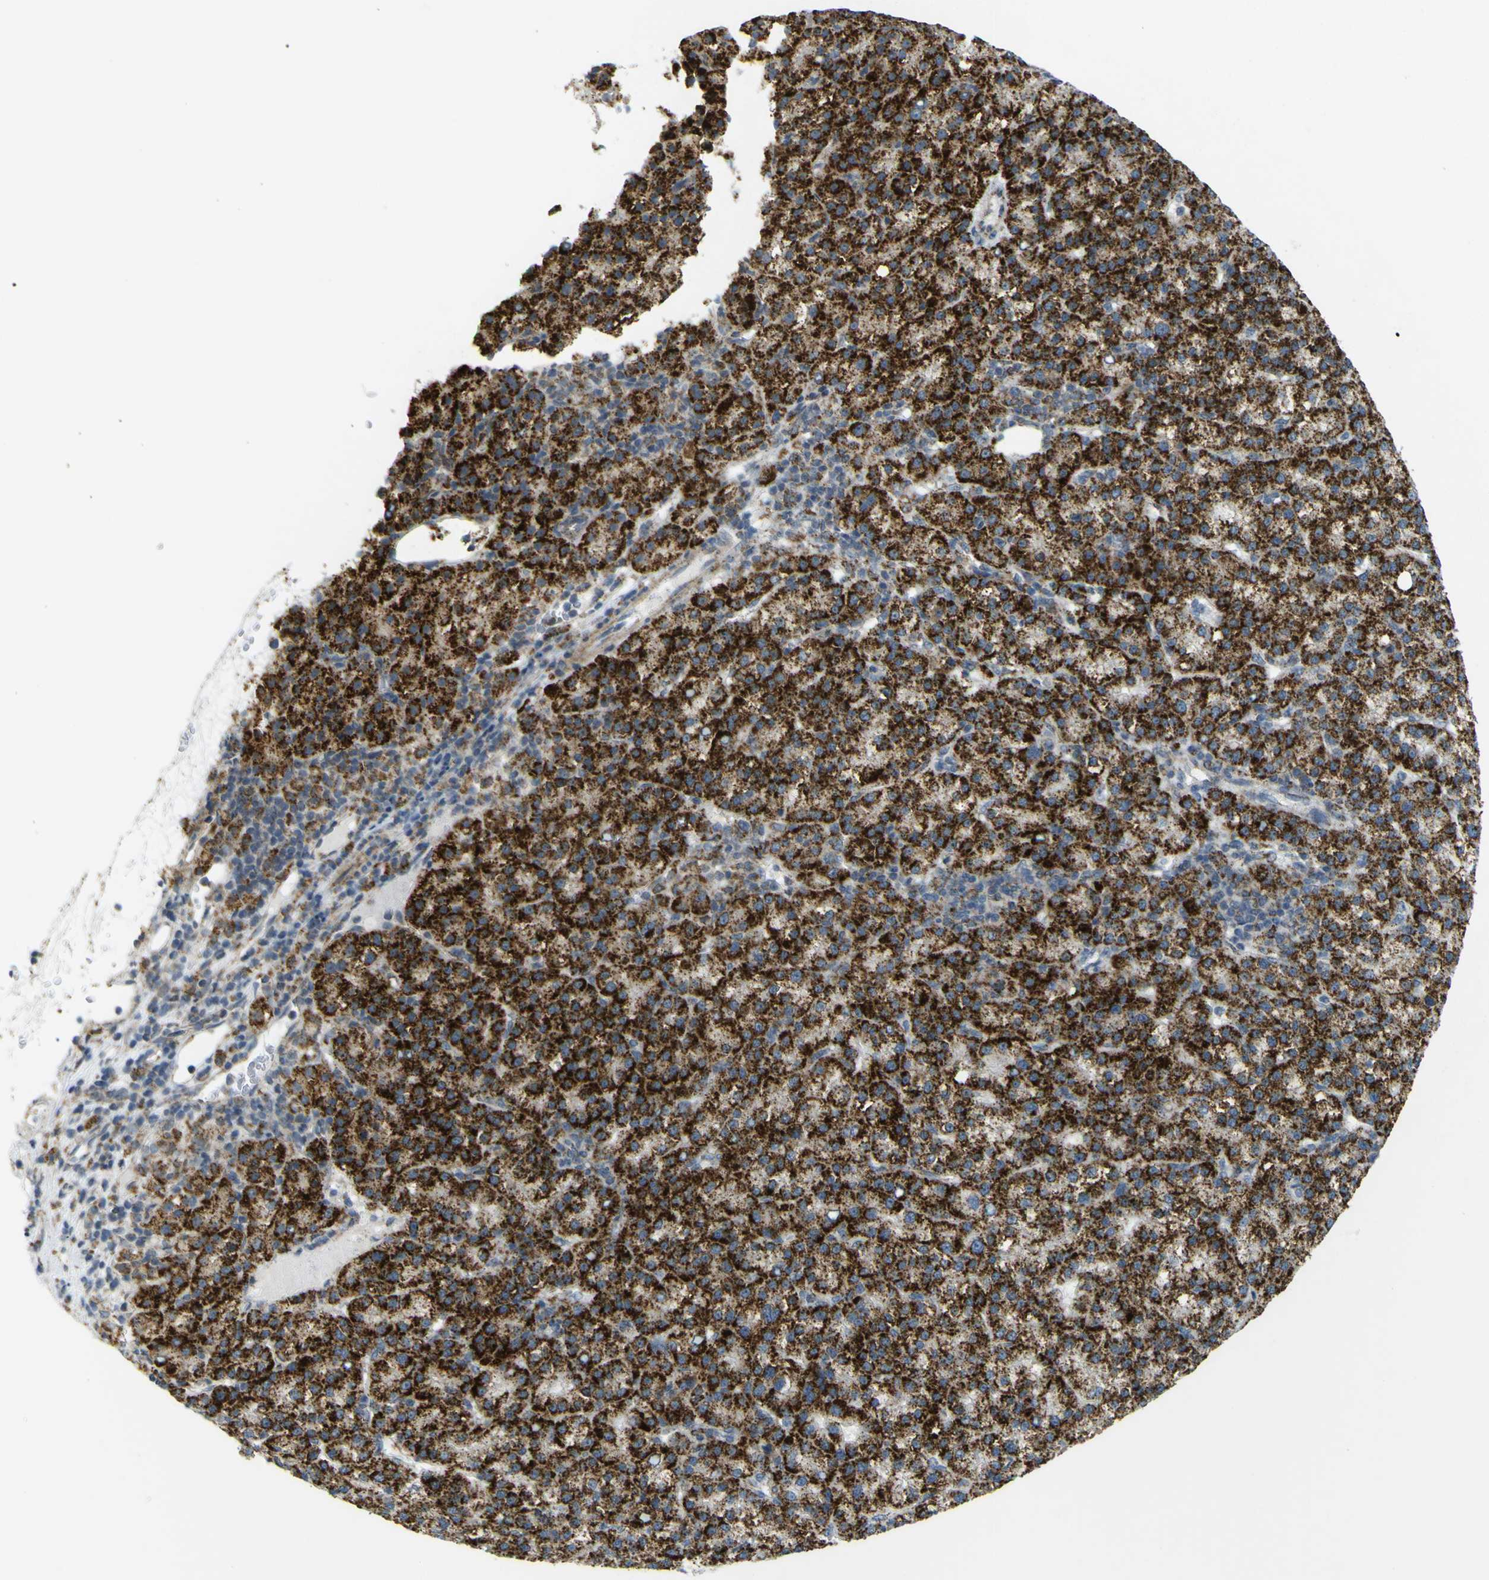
{"staining": {"intensity": "strong", "quantity": ">75%", "location": "cytoplasmic/membranous"}, "tissue": "liver cancer", "cell_type": "Tumor cells", "image_type": "cancer", "snomed": [{"axis": "morphology", "description": "Carcinoma, Hepatocellular, NOS"}, {"axis": "topography", "description": "Liver"}], "caption": "Immunohistochemical staining of human liver cancer (hepatocellular carcinoma) exhibits high levels of strong cytoplasmic/membranous positivity in about >75% of tumor cells.", "gene": "ACBD5", "patient": {"sex": "female", "age": 58}}